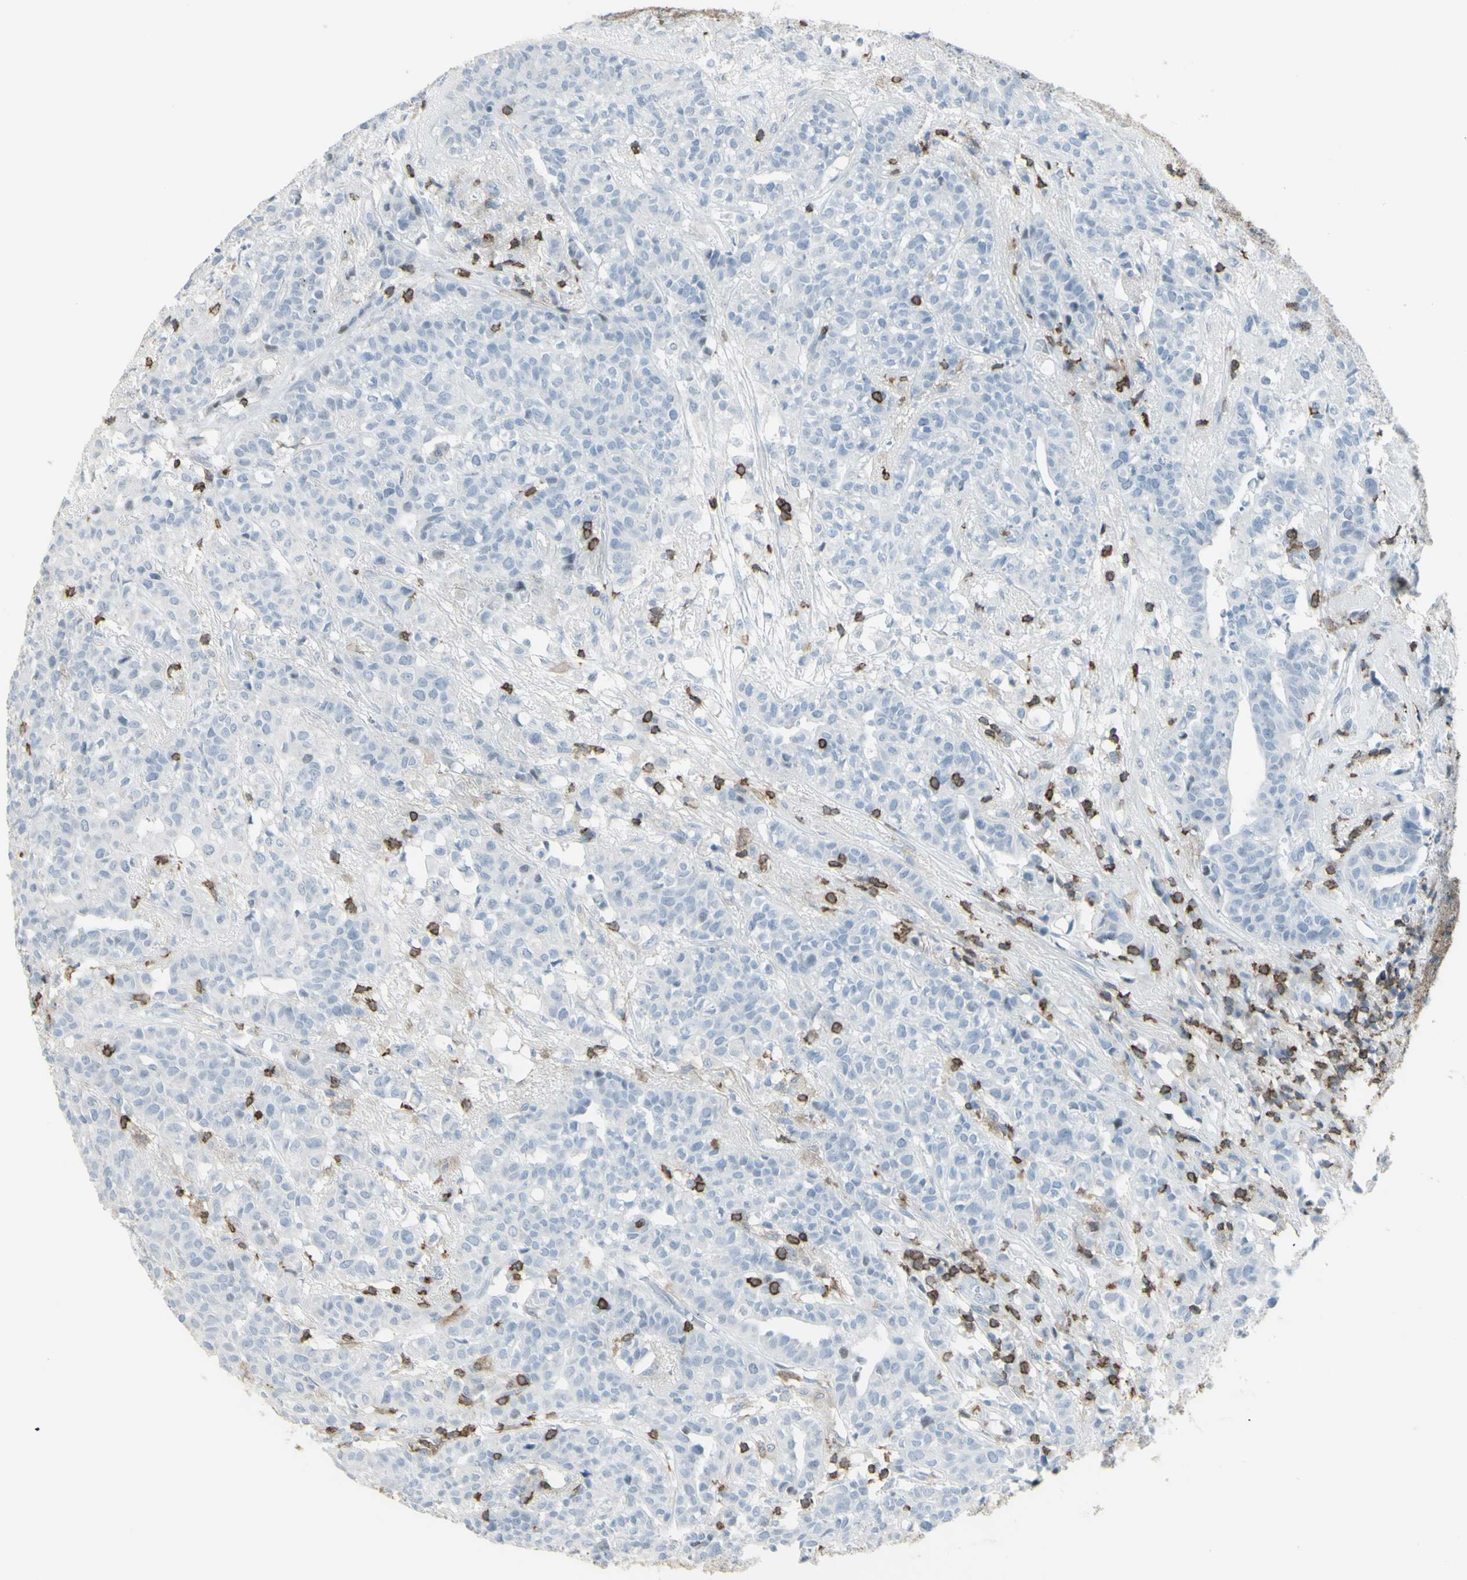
{"staining": {"intensity": "negative", "quantity": "none", "location": "none"}, "tissue": "head and neck cancer", "cell_type": "Tumor cells", "image_type": "cancer", "snomed": [{"axis": "morphology", "description": "Adenocarcinoma, NOS"}, {"axis": "topography", "description": "Salivary gland"}, {"axis": "topography", "description": "Head-Neck"}], "caption": "A micrograph of human head and neck cancer is negative for staining in tumor cells. Nuclei are stained in blue.", "gene": "NRG1", "patient": {"sex": "female", "age": 65}}